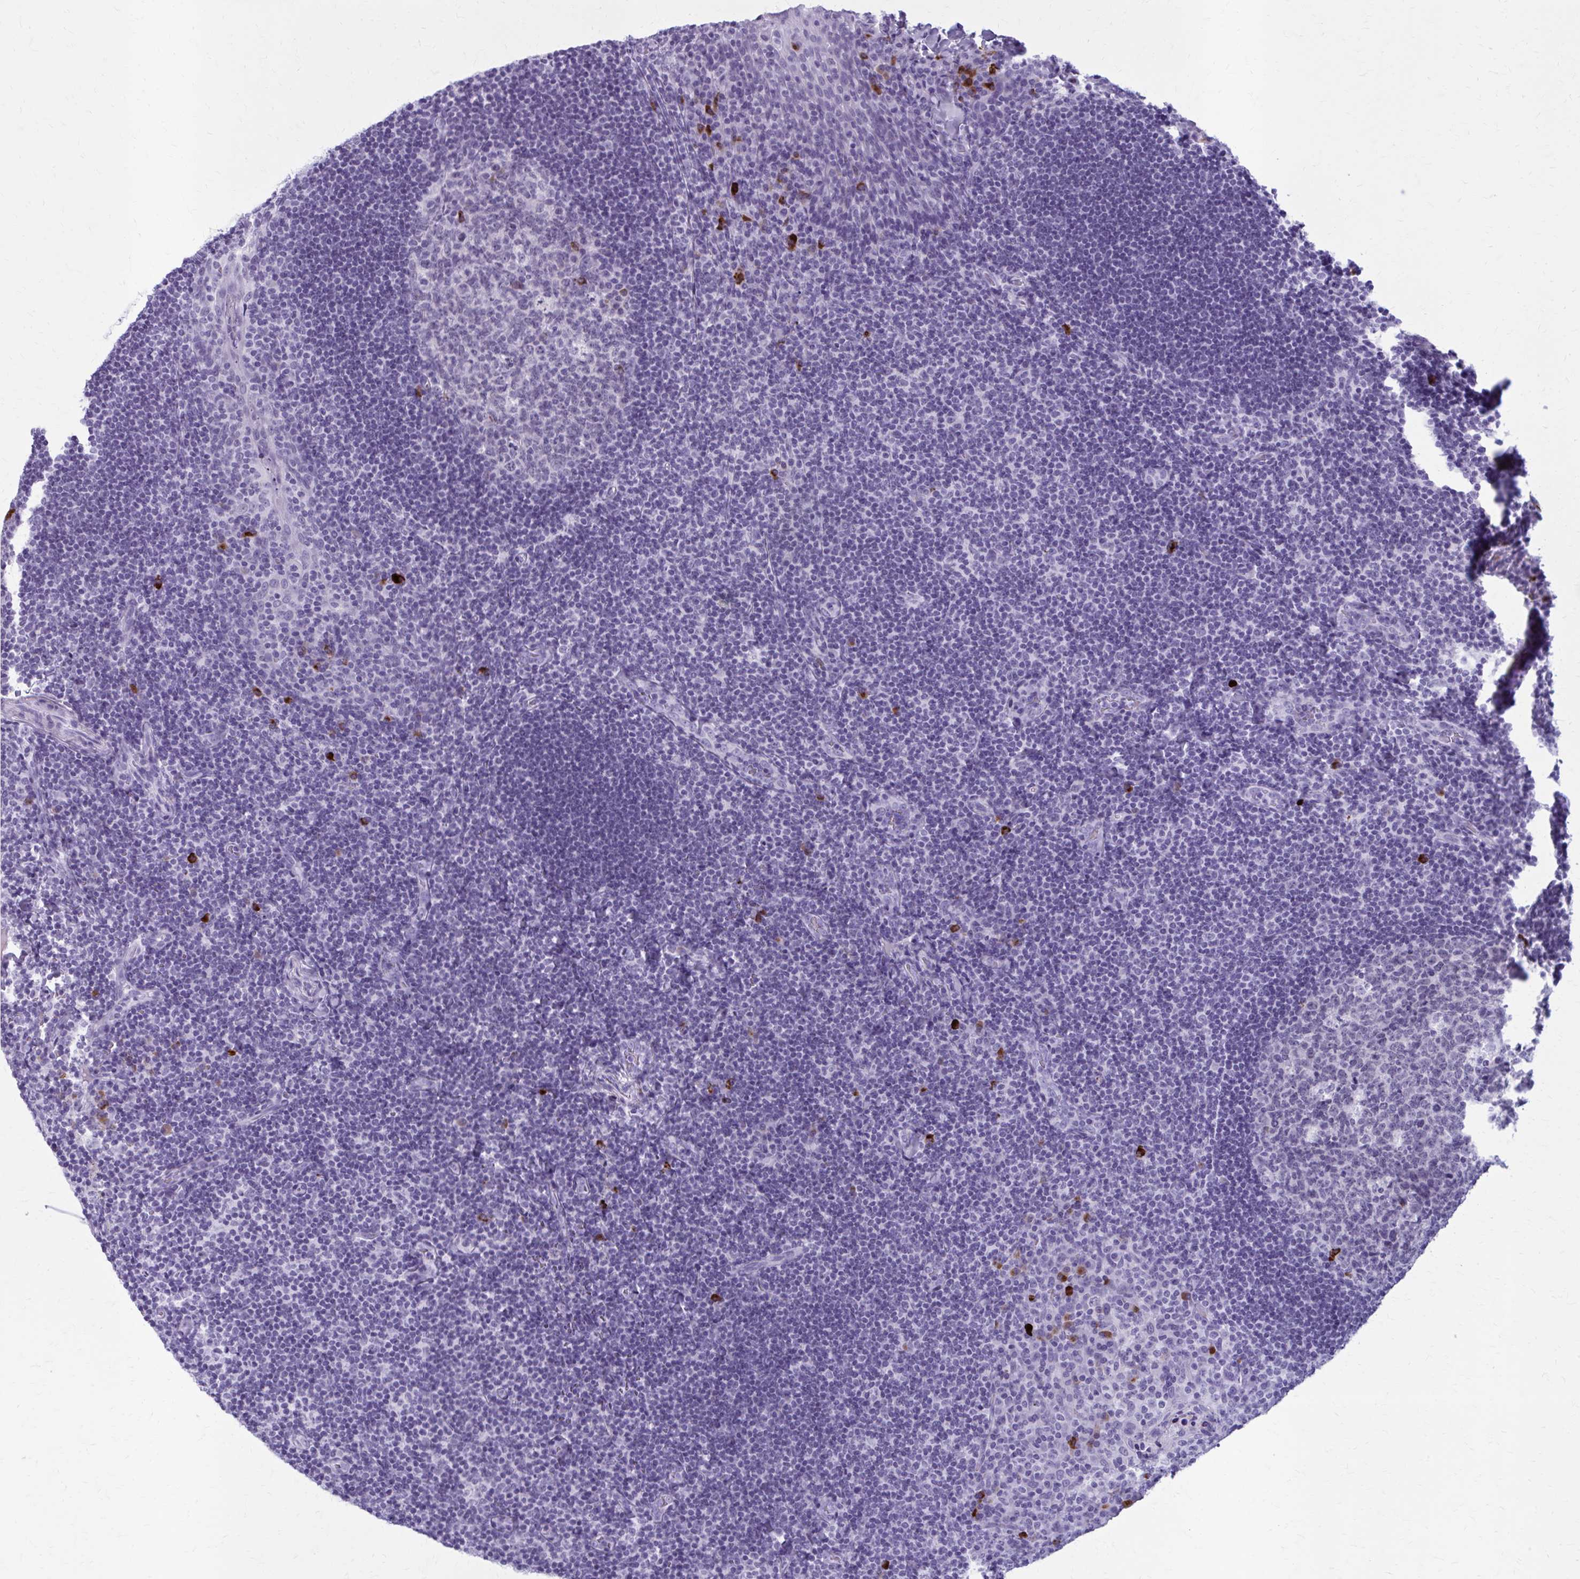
{"staining": {"intensity": "moderate", "quantity": "<25%", "location": "cytoplasmic/membranous"}, "tissue": "tonsil", "cell_type": "Germinal center cells", "image_type": "normal", "snomed": [{"axis": "morphology", "description": "Normal tissue, NOS"}, {"axis": "topography", "description": "Tonsil"}], "caption": "Protein staining demonstrates moderate cytoplasmic/membranous expression in approximately <25% of germinal center cells in benign tonsil.", "gene": "ZDHHC7", "patient": {"sex": "male", "age": 17}}